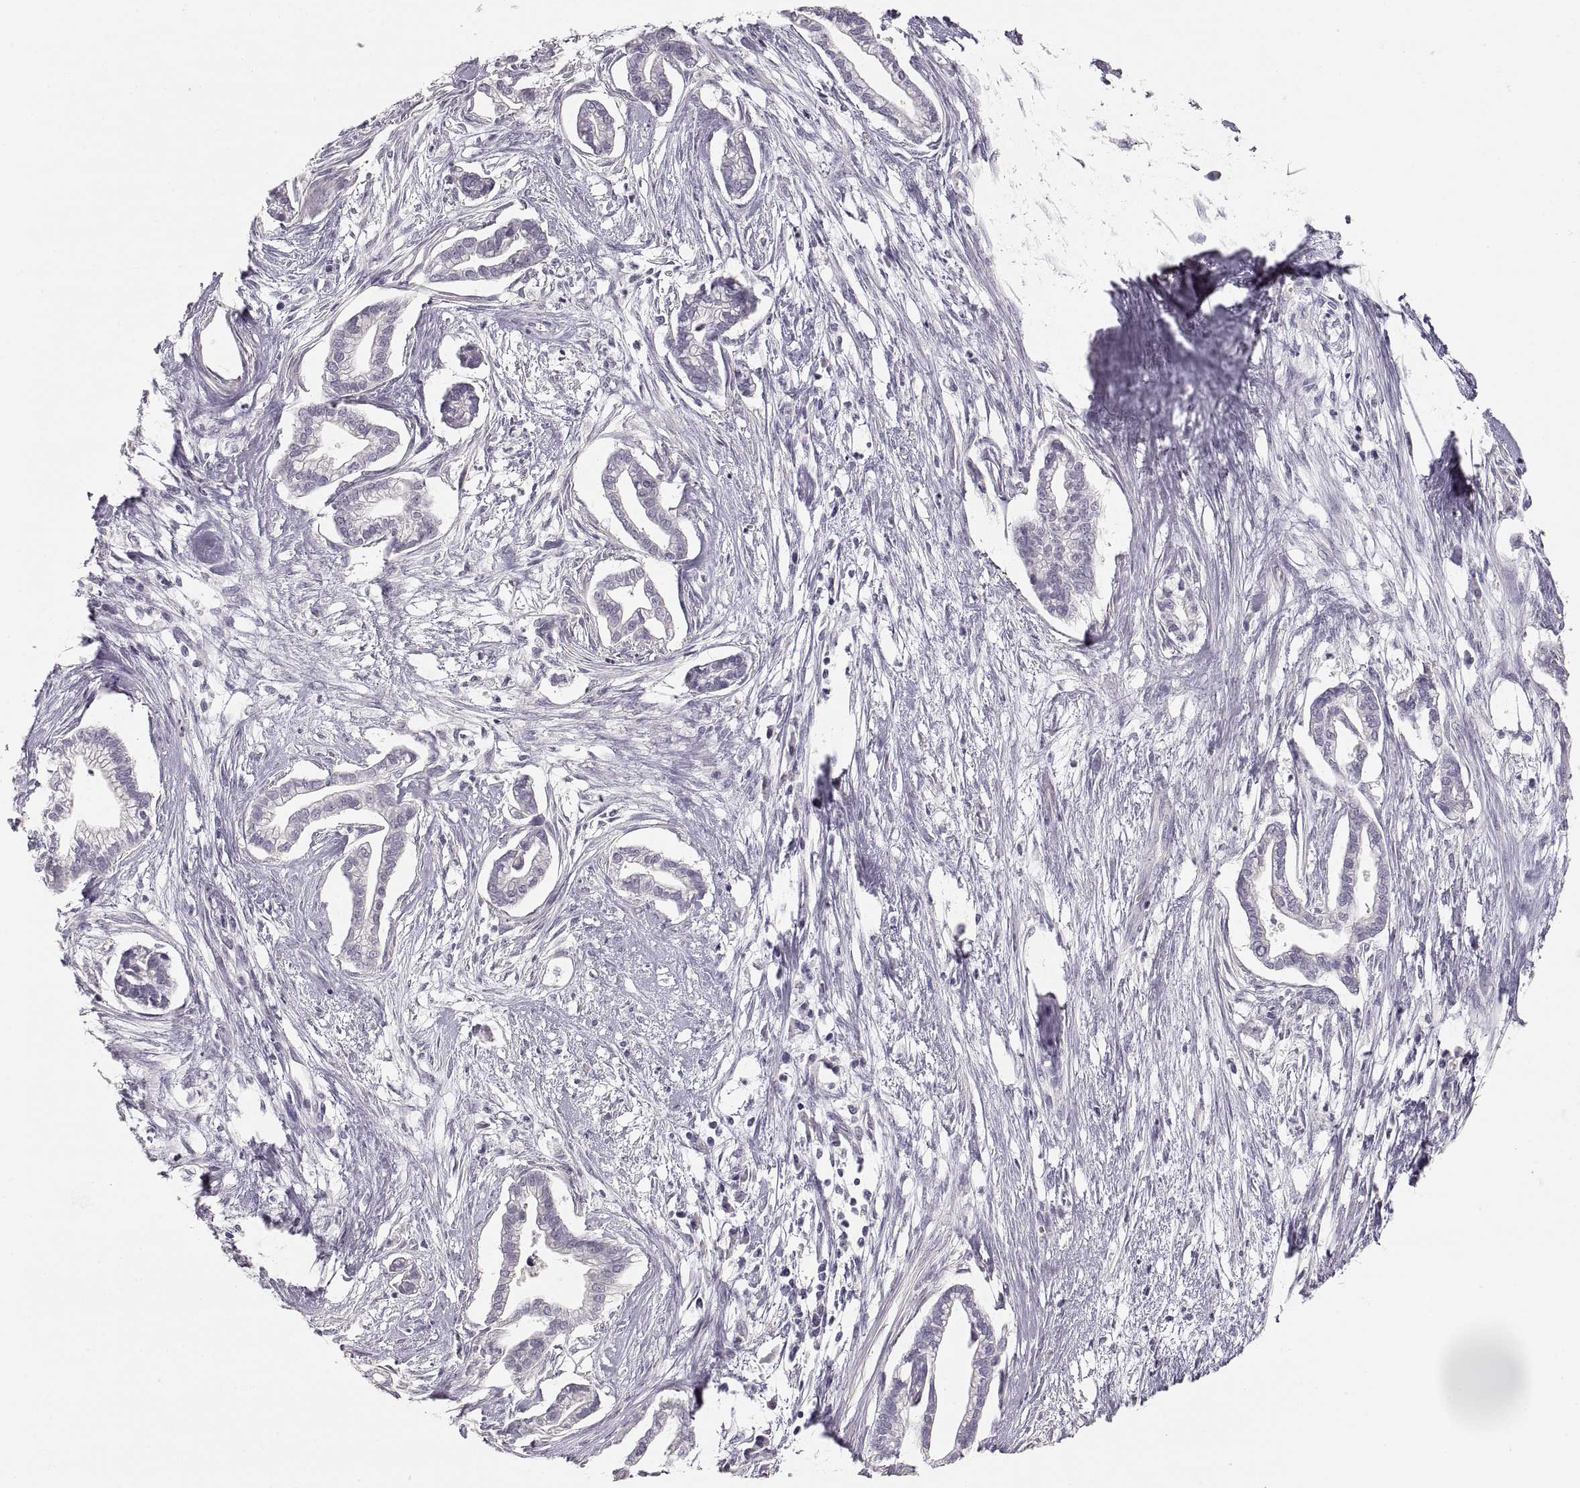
{"staining": {"intensity": "negative", "quantity": "none", "location": "none"}, "tissue": "cervical cancer", "cell_type": "Tumor cells", "image_type": "cancer", "snomed": [{"axis": "morphology", "description": "Adenocarcinoma, NOS"}, {"axis": "topography", "description": "Cervix"}], "caption": "Tumor cells show no significant staining in cervical cancer.", "gene": "PCSK2", "patient": {"sex": "female", "age": 62}}